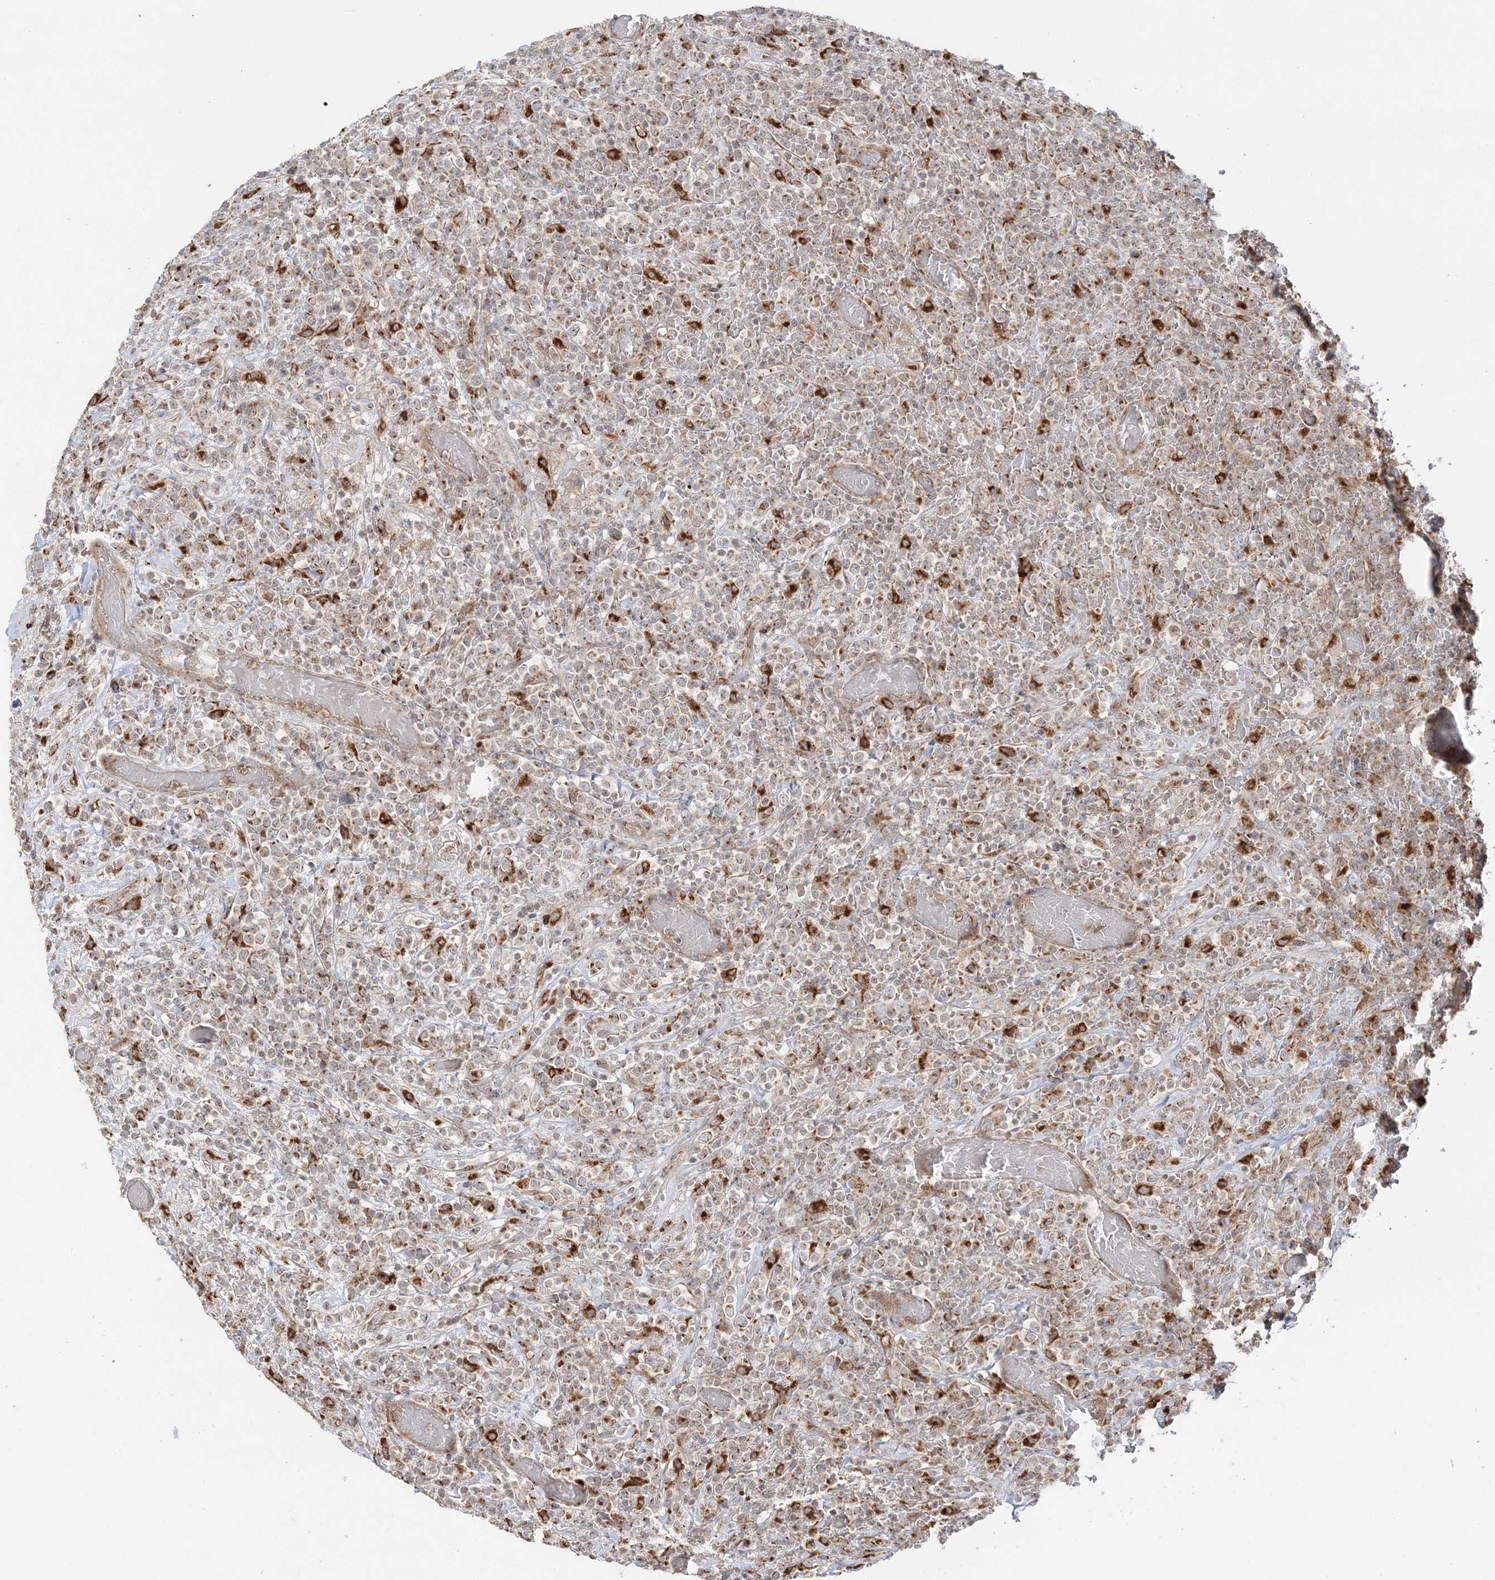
{"staining": {"intensity": "weak", "quantity": ">75%", "location": "cytoplasmic/membranous"}, "tissue": "lymphoma", "cell_type": "Tumor cells", "image_type": "cancer", "snomed": [{"axis": "morphology", "description": "Malignant lymphoma, non-Hodgkin's type, High grade"}, {"axis": "topography", "description": "Colon"}], "caption": "Immunohistochemistry photomicrograph of lymphoma stained for a protein (brown), which displays low levels of weak cytoplasmic/membranous expression in about >75% of tumor cells.", "gene": "ABCC3", "patient": {"sex": "female", "age": 53}}